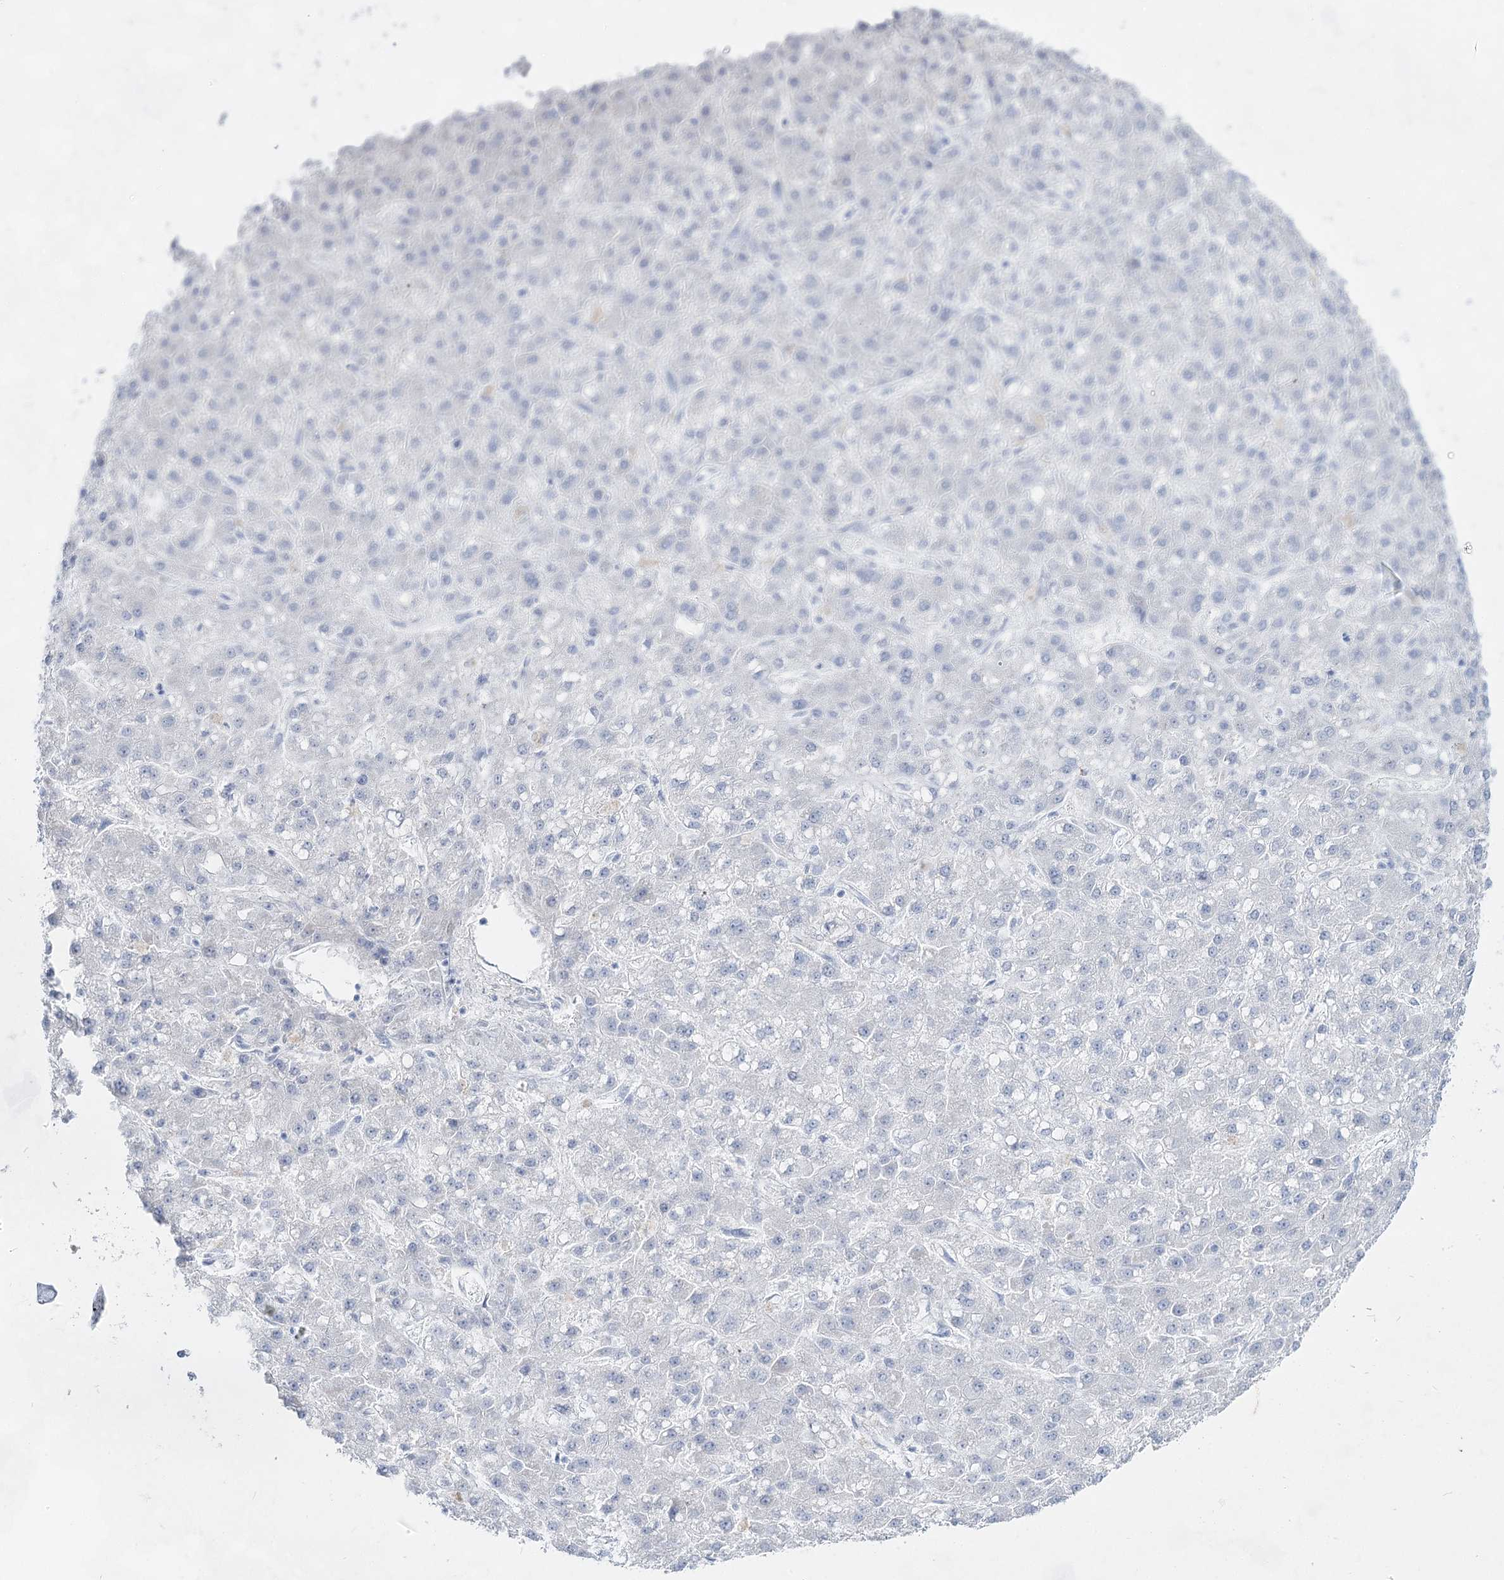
{"staining": {"intensity": "negative", "quantity": "none", "location": "none"}, "tissue": "liver cancer", "cell_type": "Tumor cells", "image_type": "cancer", "snomed": [{"axis": "morphology", "description": "Carcinoma, Hepatocellular, NOS"}, {"axis": "topography", "description": "Liver"}], "caption": "The histopathology image displays no staining of tumor cells in hepatocellular carcinoma (liver). (DAB (3,3'-diaminobenzidine) immunohistochemistry with hematoxylin counter stain).", "gene": "ACRV1", "patient": {"sex": "male", "age": 67}}